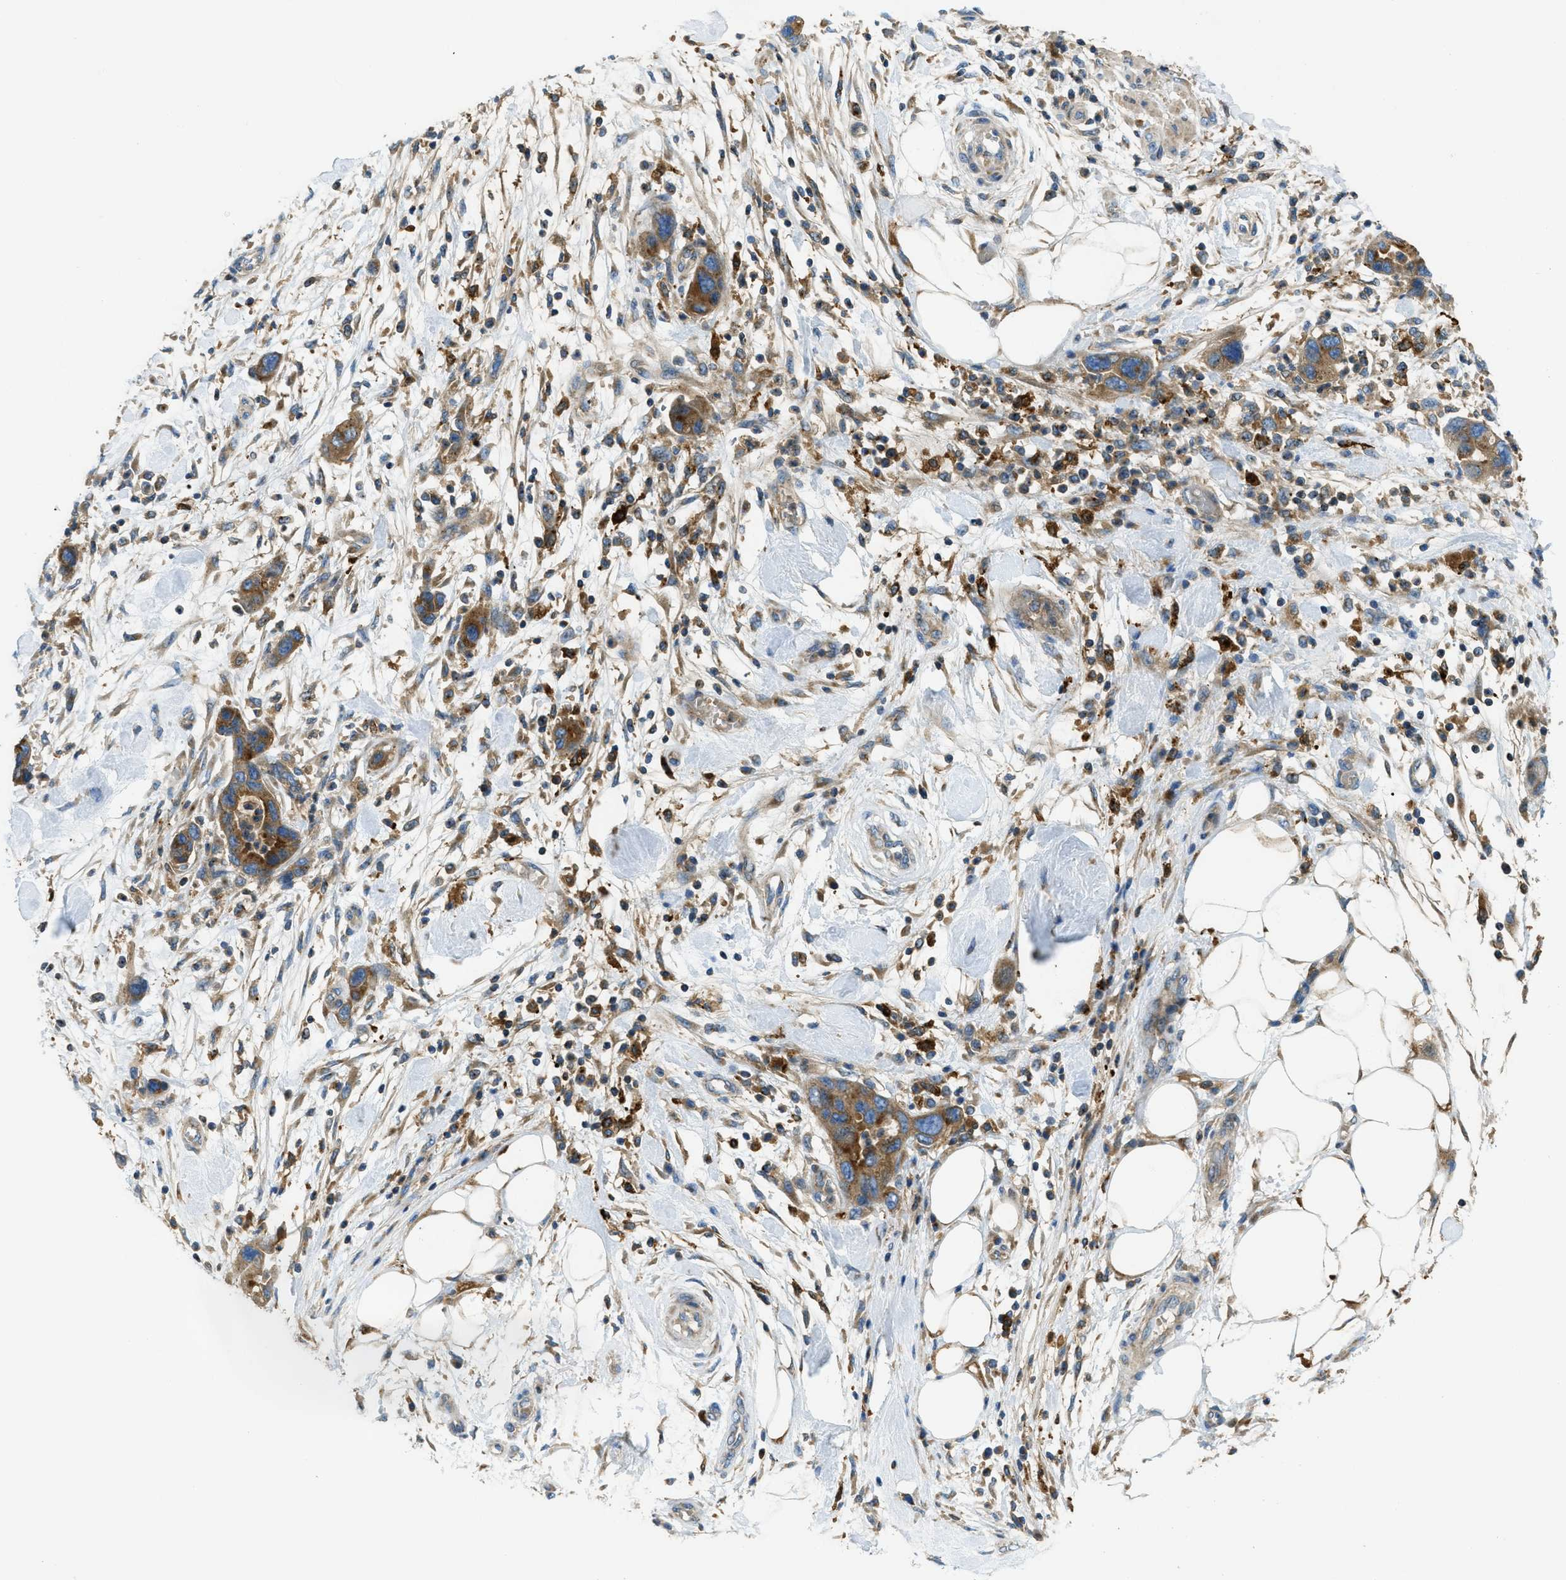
{"staining": {"intensity": "moderate", "quantity": ">75%", "location": "cytoplasmic/membranous"}, "tissue": "pancreatic cancer", "cell_type": "Tumor cells", "image_type": "cancer", "snomed": [{"axis": "morphology", "description": "Normal tissue, NOS"}, {"axis": "morphology", "description": "Adenocarcinoma, NOS"}, {"axis": "topography", "description": "Pancreas"}], "caption": "Human pancreatic adenocarcinoma stained for a protein (brown) exhibits moderate cytoplasmic/membranous positive positivity in approximately >75% of tumor cells.", "gene": "RFFL", "patient": {"sex": "female", "age": 71}}